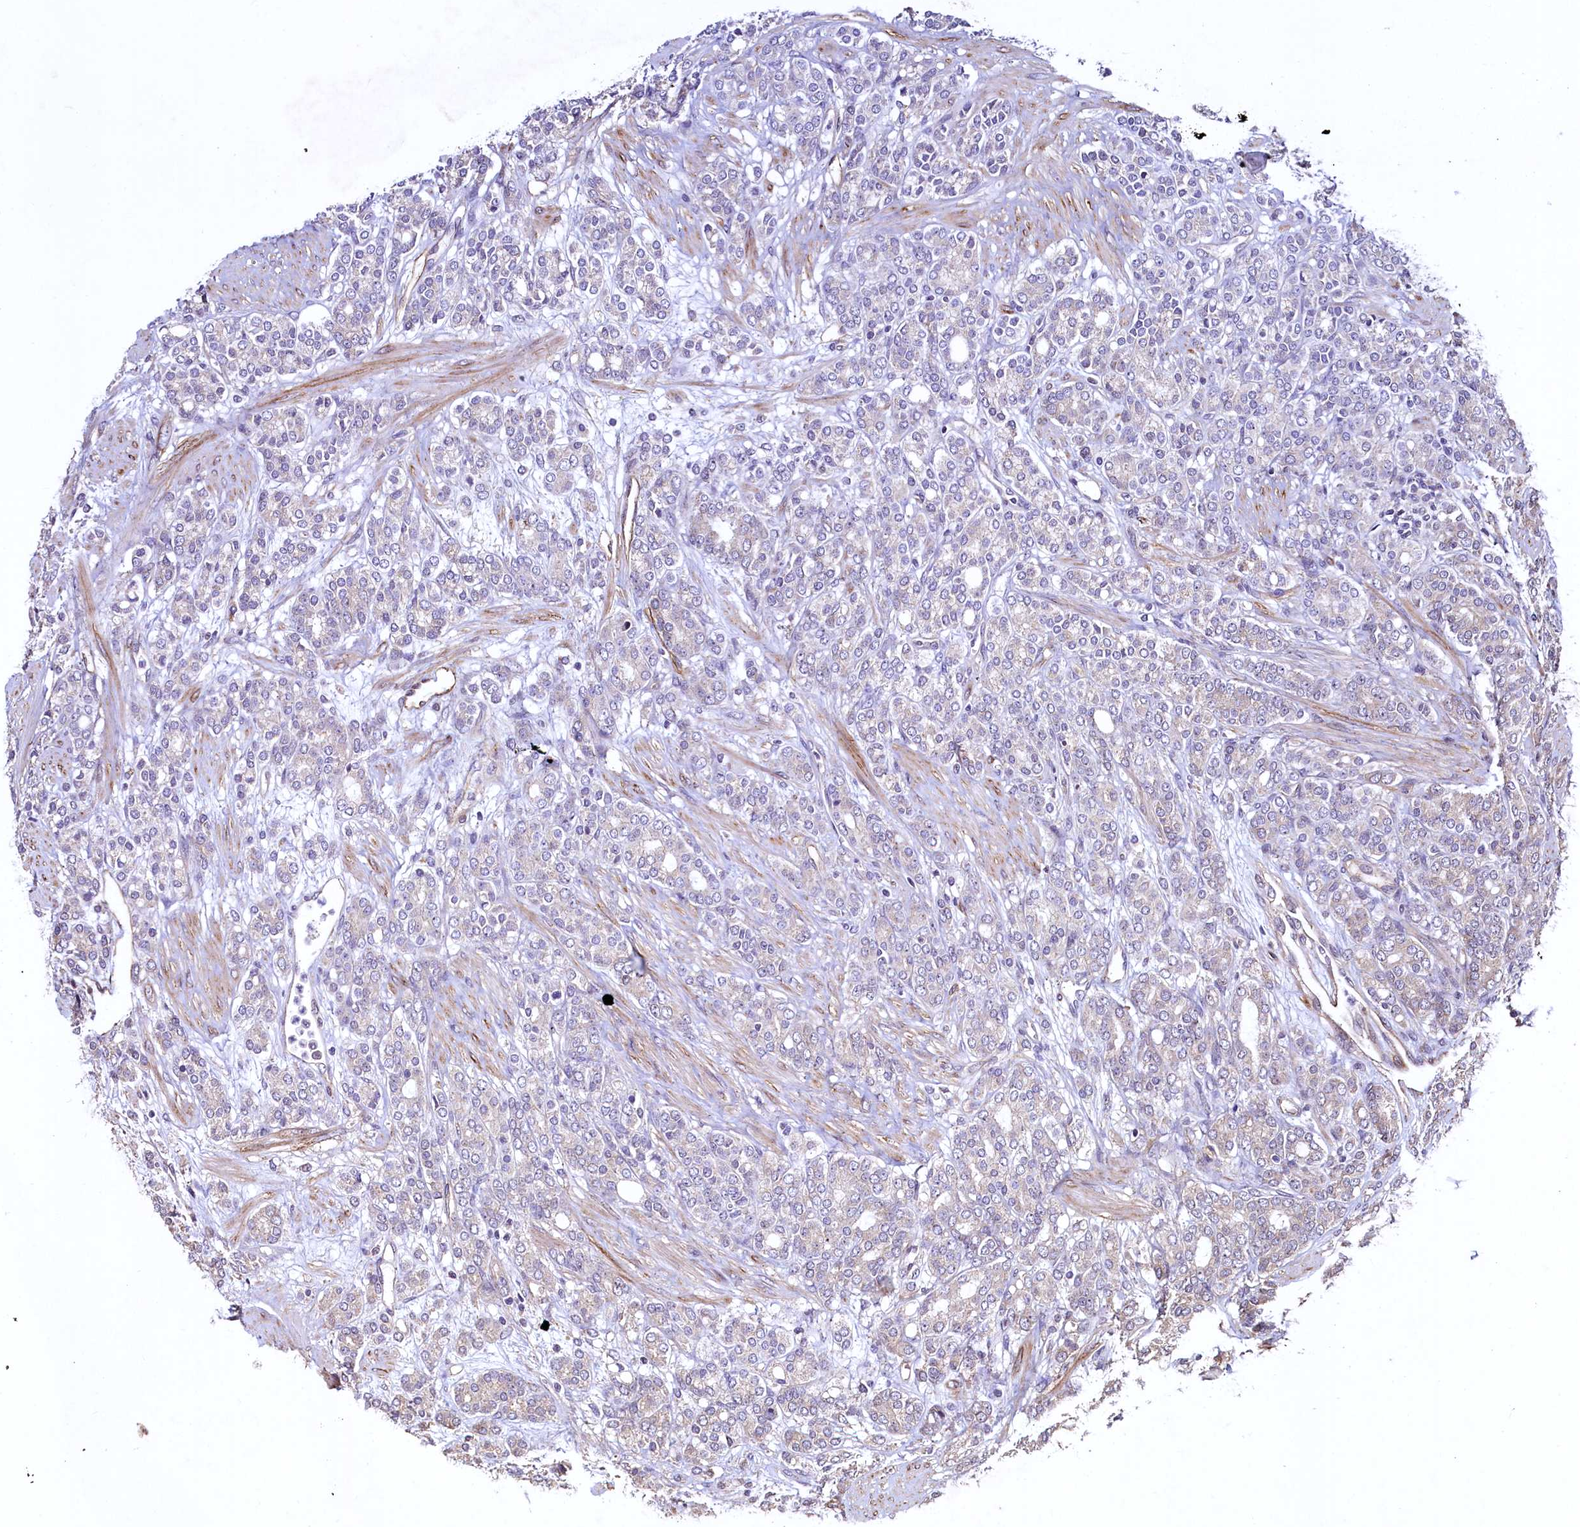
{"staining": {"intensity": "negative", "quantity": "none", "location": "none"}, "tissue": "prostate cancer", "cell_type": "Tumor cells", "image_type": "cancer", "snomed": [{"axis": "morphology", "description": "Adenocarcinoma, High grade"}, {"axis": "topography", "description": "Prostate"}], "caption": "Tumor cells are negative for brown protein staining in prostate cancer. Nuclei are stained in blue.", "gene": "PALM", "patient": {"sex": "male", "age": 62}}